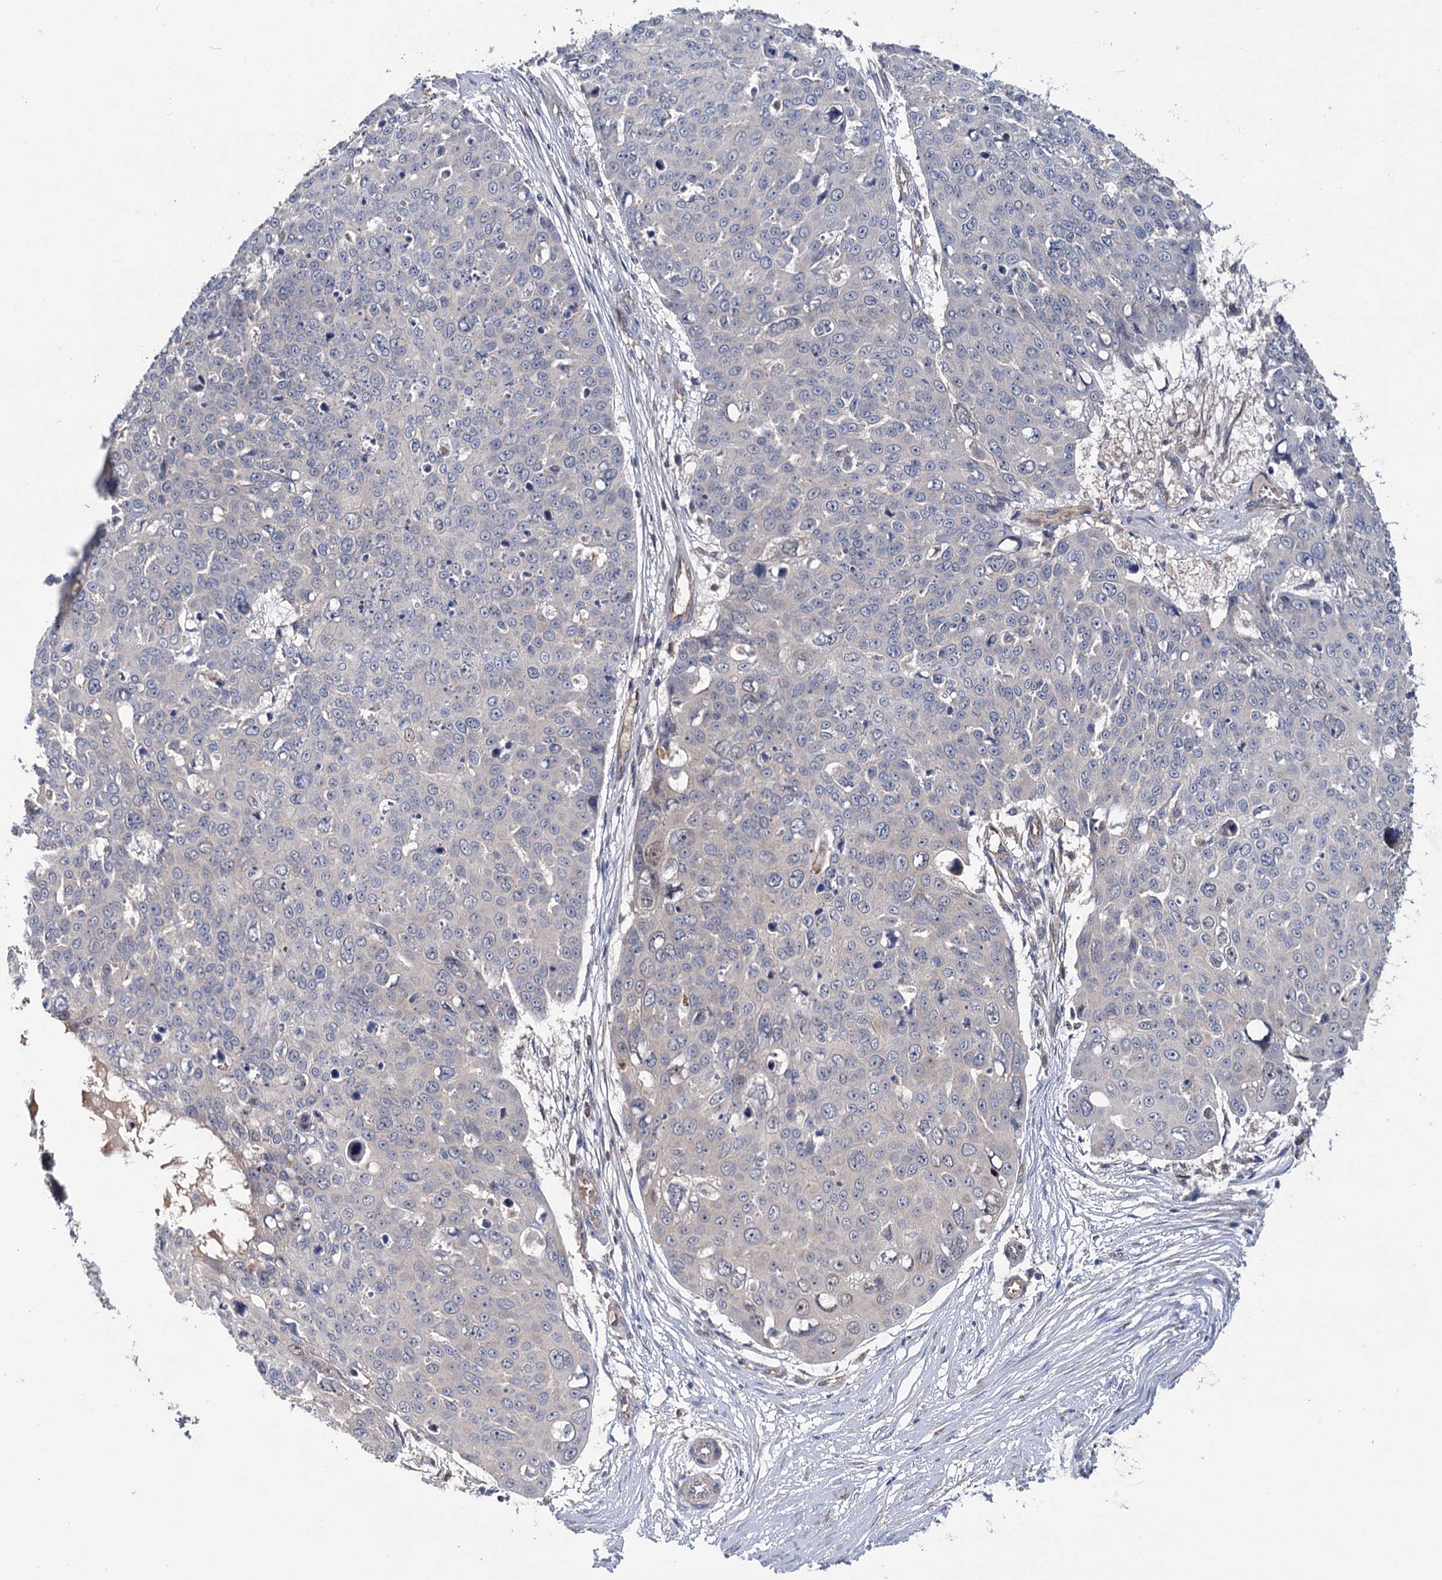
{"staining": {"intensity": "negative", "quantity": "none", "location": "none"}, "tissue": "skin cancer", "cell_type": "Tumor cells", "image_type": "cancer", "snomed": [{"axis": "morphology", "description": "Squamous cell carcinoma, NOS"}, {"axis": "topography", "description": "Skin"}], "caption": "A histopathology image of skin cancer (squamous cell carcinoma) stained for a protein displays no brown staining in tumor cells.", "gene": "DYNC2H1", "patient": {"sex": "male", "age": 71}}